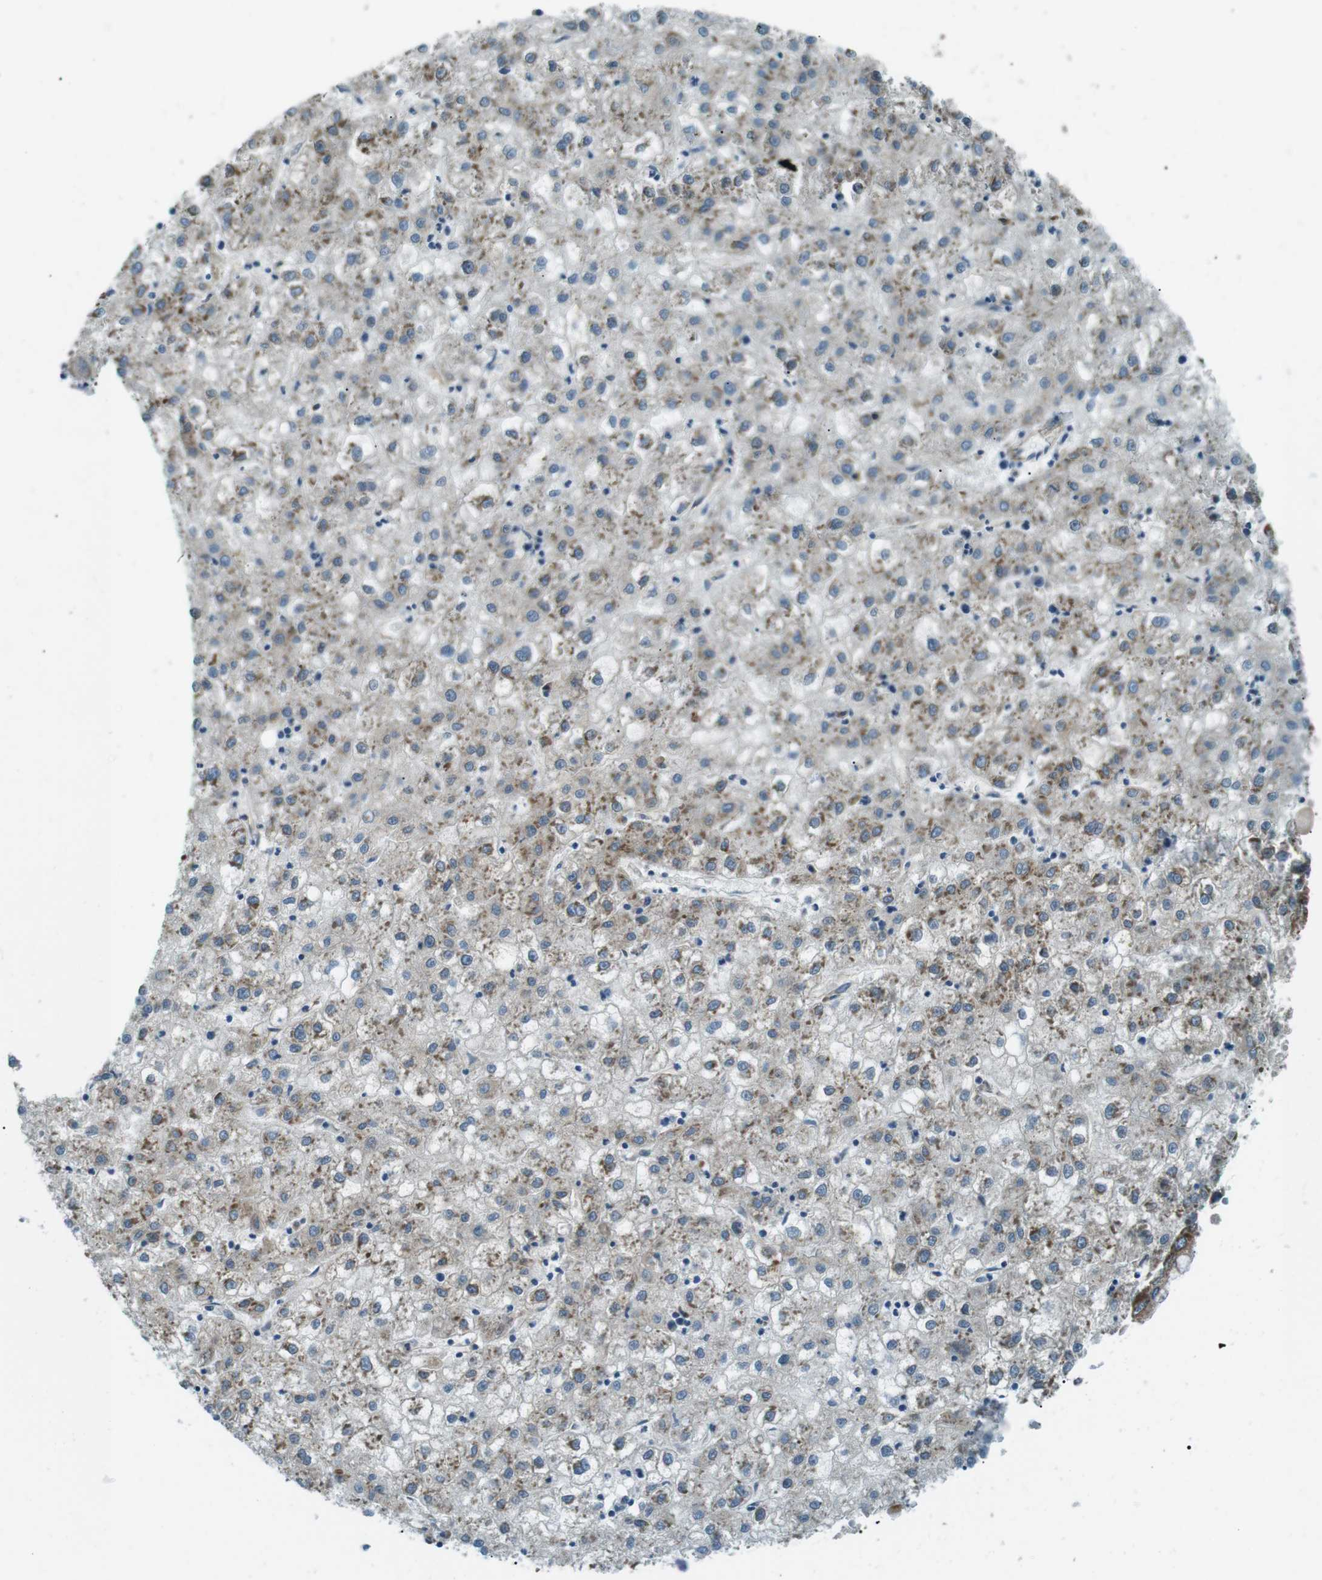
{"staining": {"intensity": "moderate", "quantity": ">75%", "location": "cytoplasmic/membranous"}, "tissue": "liver cancer", "cell_type": "Tumor cells", "image_type": "cancer", "snomed": [{"axis": "morphology", "description": "Carcinoma, Hepatocellular, NOS"}, {"axis": "topography", "description": "Liver"}], "caption": "DAB immunohistochemical staining of human liver cancer (hepatocellular carcinoma) exhibits moderate cytoplasmic/membranous protein expression in about >75% of tumor cells.", "gene": "ODR4", "patient": {"sex": "male", "age": 72}}